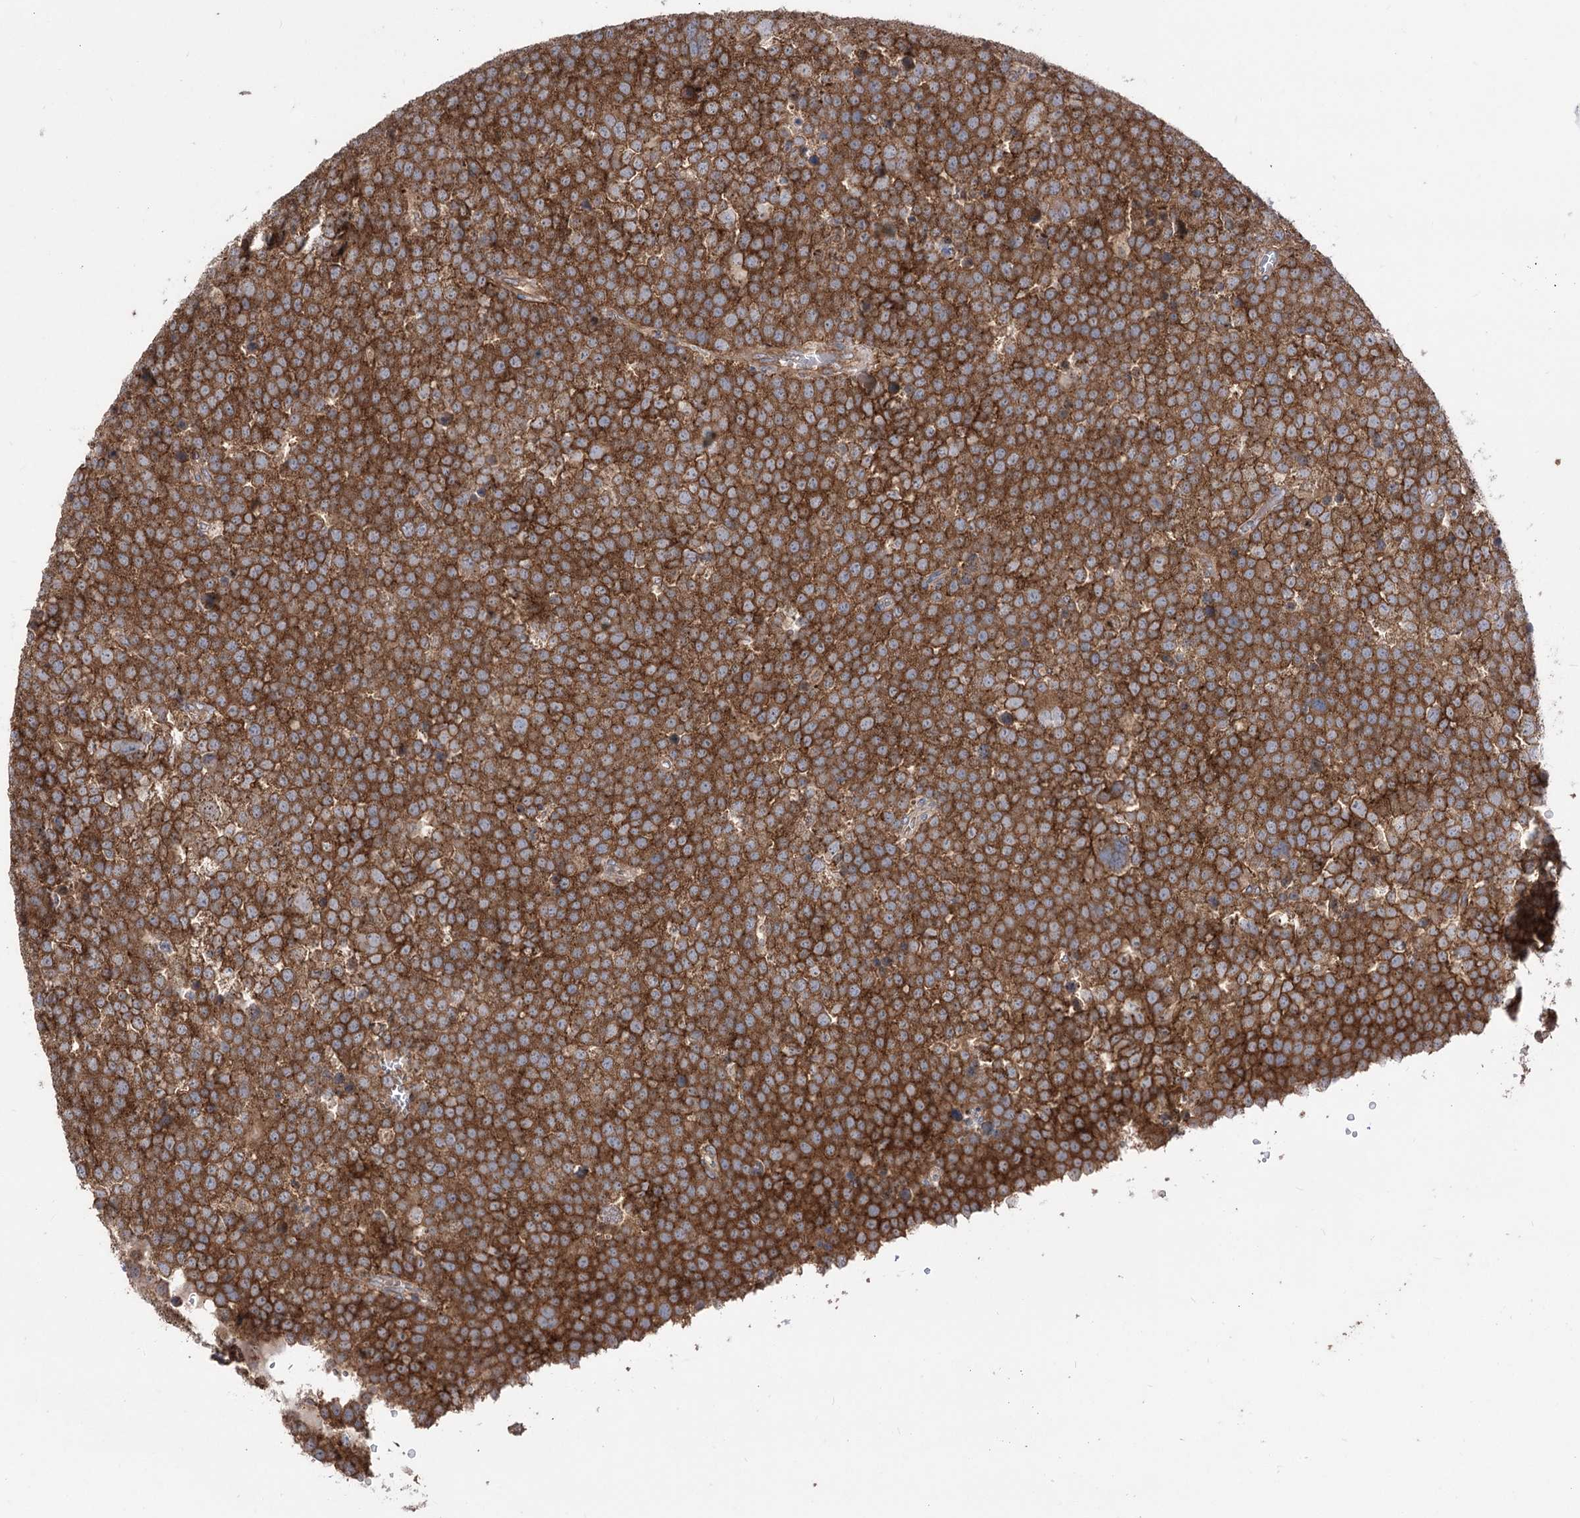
{"staining": {"intensity": "strong", "quantity": ">75%", "location": "cytoplasmic/membranous"}, "tissue": "testis cancer", "cell_type": "Tumor cells", "image_type": "cancer", "snomed": [{"axis": "morphology", "description": "Seminoma, NOS"}, {"axis": "topography", "description": "Testis"}], "caption": "Testis cancer (seminoma) stained for a protein shows strong cytoplasmic/membranous positivity in tumor cells.", "gene": "XYLB", "patient": {"sex": "male", "age": 71}}